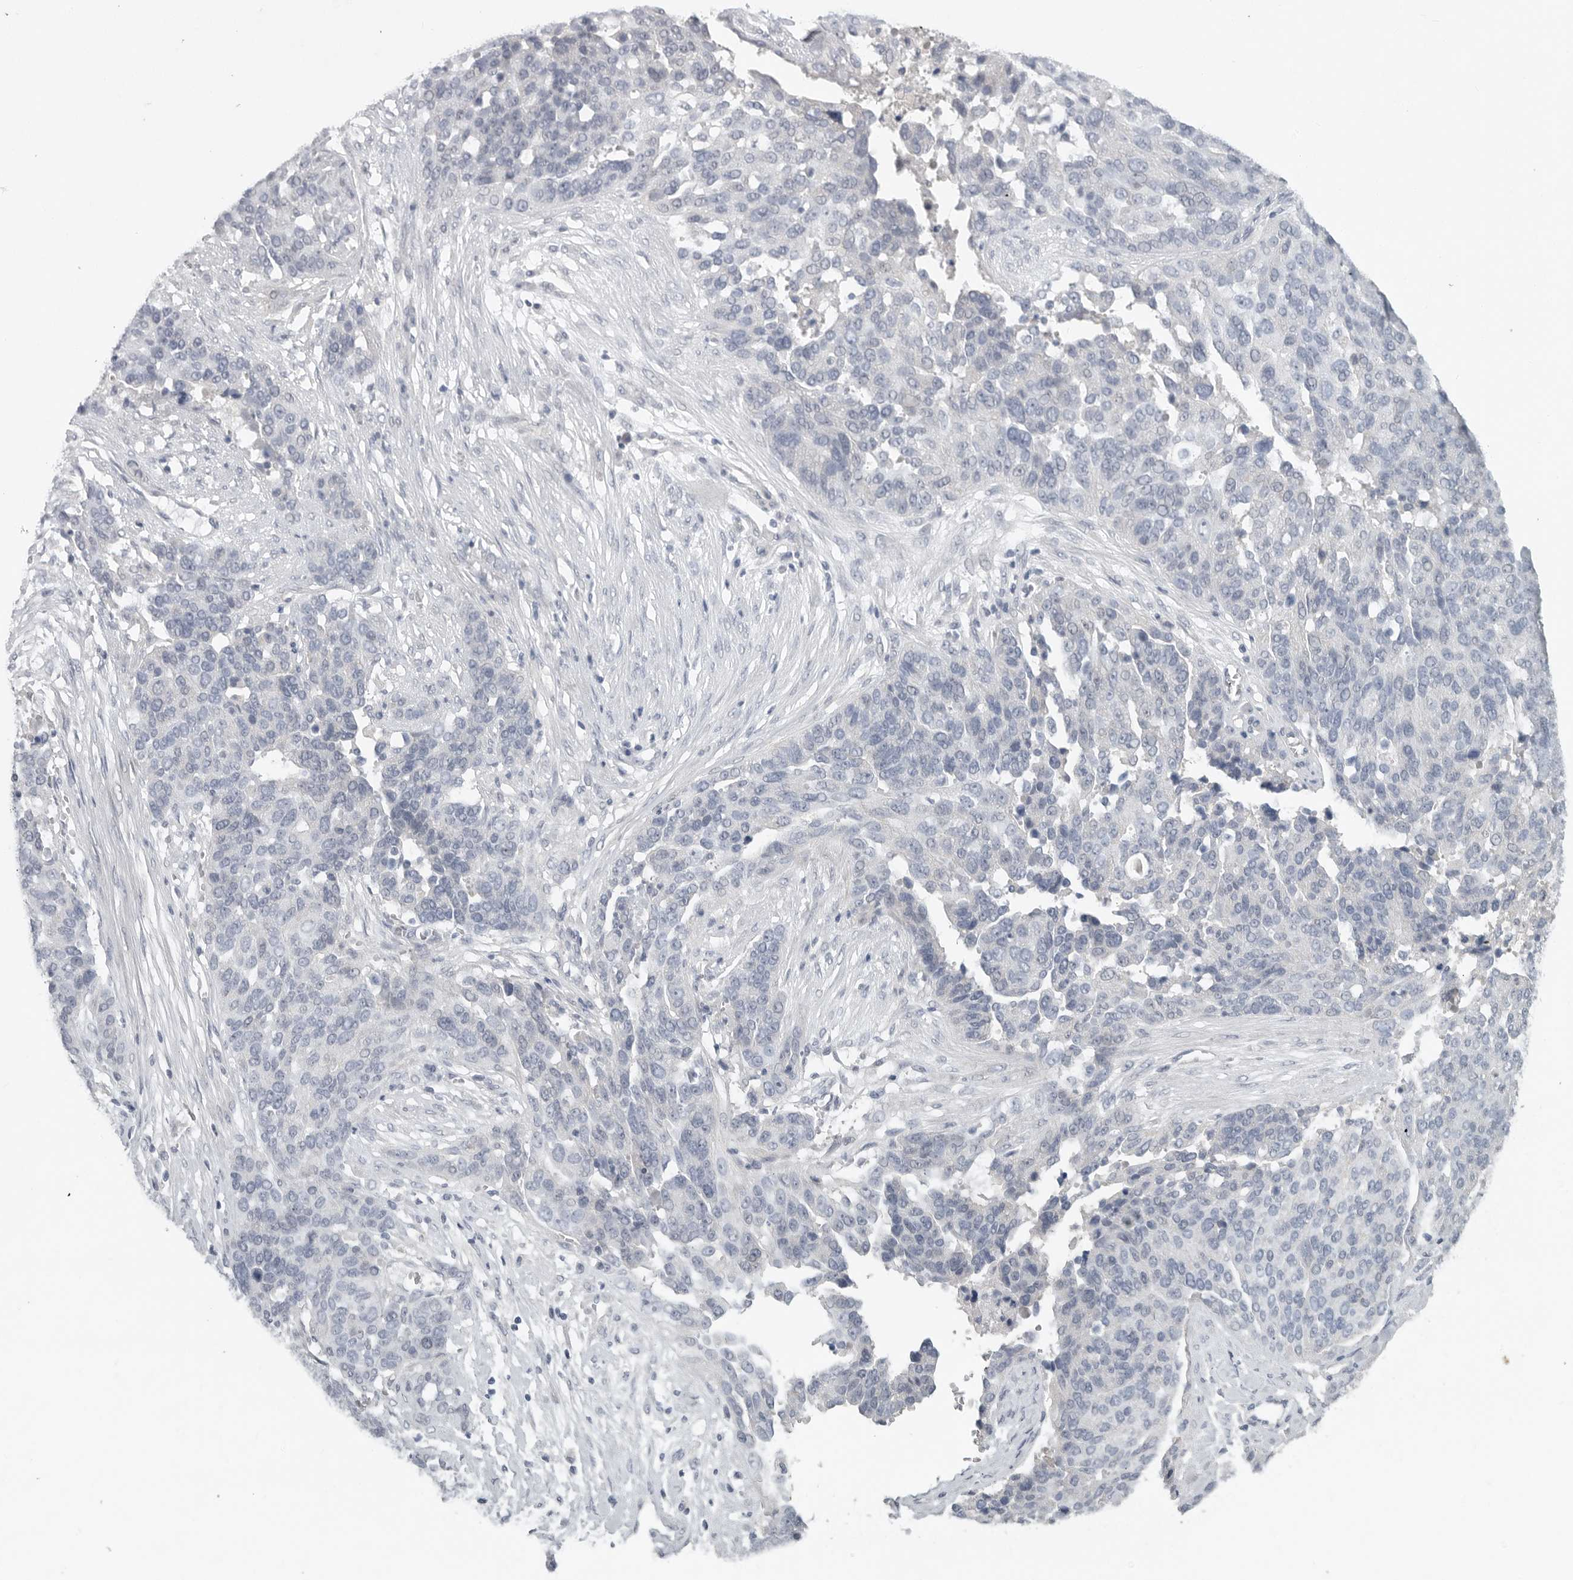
{"staining": {"intensity": "negative", "quantity": "none", "location": "none"}, "tissue": "ovarian cancer", "cell_type": "Tumor cells", "image_type": "cancer", "snomed": [{"axis": "morphology", "description": "Cystadenocarcinoma, serous, NOS"}, {"axis": "topography", "description": "Ovary"}], "caption": "A micrograph of human serous cystadenocarcinoma (ovarian) is negative for staining in tumor cells. Brightfield microscopy of immunohistochemistry stained with DAB (brown) and hematoxylin (blue), captured at high magnification.", "gene": "REG4", "patient": {"sex": "female", "age": 44}}